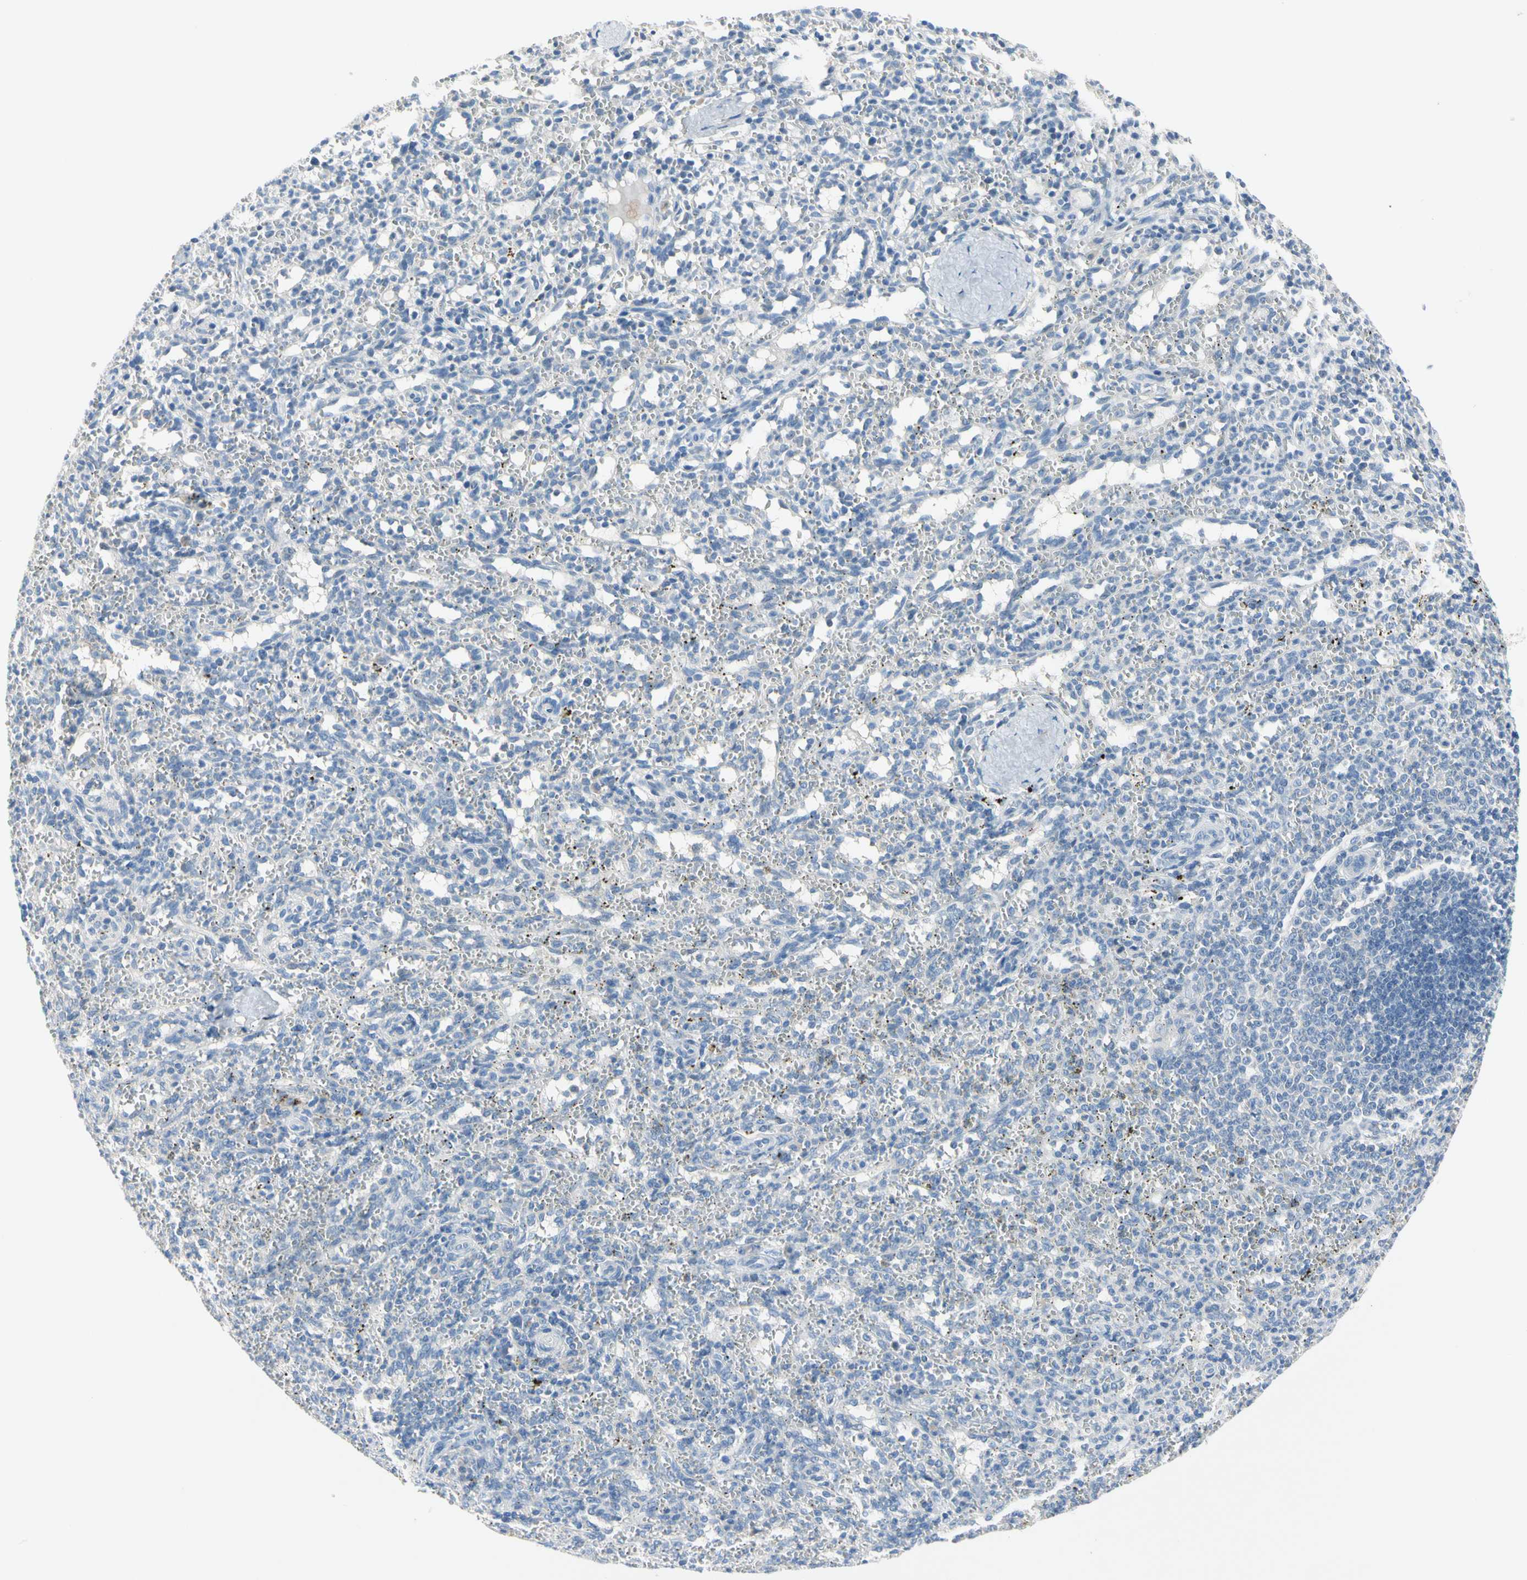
{"staining": {"intensity": "negative", "quantity": "none", "location": "none"}, "tissue": "spleen", "cell_type": "Cells in red pulp", "image_type": "normal", "snomed": [{"axis": "morphology", "description": "Normal tissue, NOS"}, {"axis": "topography", "description": "Spleen"}], "caption": "Spleen stained for a protein using immunohistochemistry exhibits no staining cells in red pulp.", "gene": "MARK1", "patient": {"sex": "female", "age": 10}}